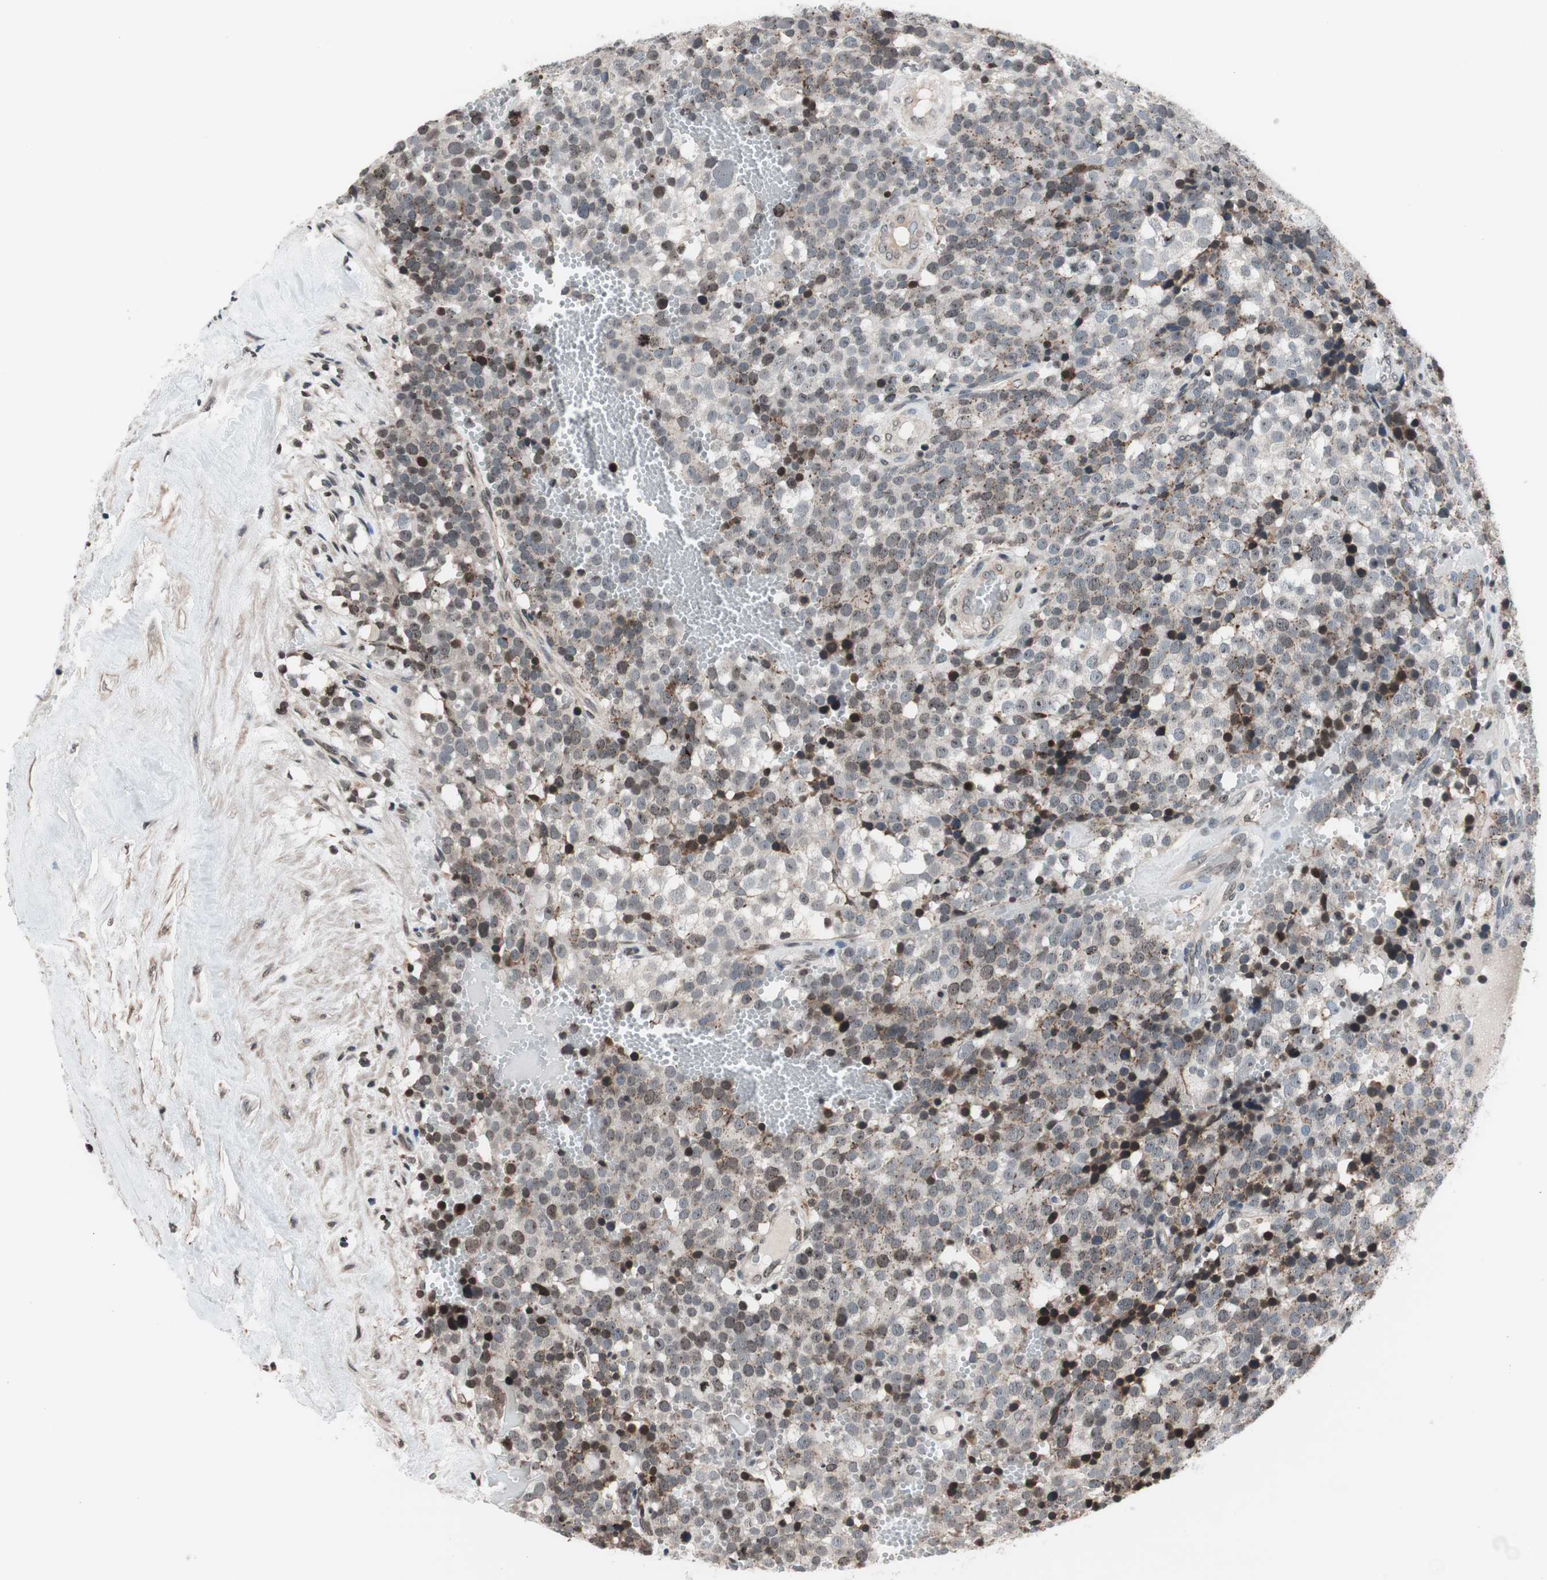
{"staining": {"intensity": "weak", "quantity": "25%-75%", "location": "nuclear"}, "tissue": "testis cancer", "cell_type": "Tumor cells", "image_type": "cancer", "snomed": [{"axis": "morphology", "description": "Seminoma, NOS"}, {"axis": "topography", "description": "Testis"}], "caption": "A low amount of weak nuclear positivity is identified in approximately 25%-75% of tumor cells in testis cancer (seminoma) tissue. Immunohistochemistry (ihc) stains the protein in brown and the nuclei are stained blue.", "gene": "RFC1", "patient": {"sex": "male", "age": 71}}